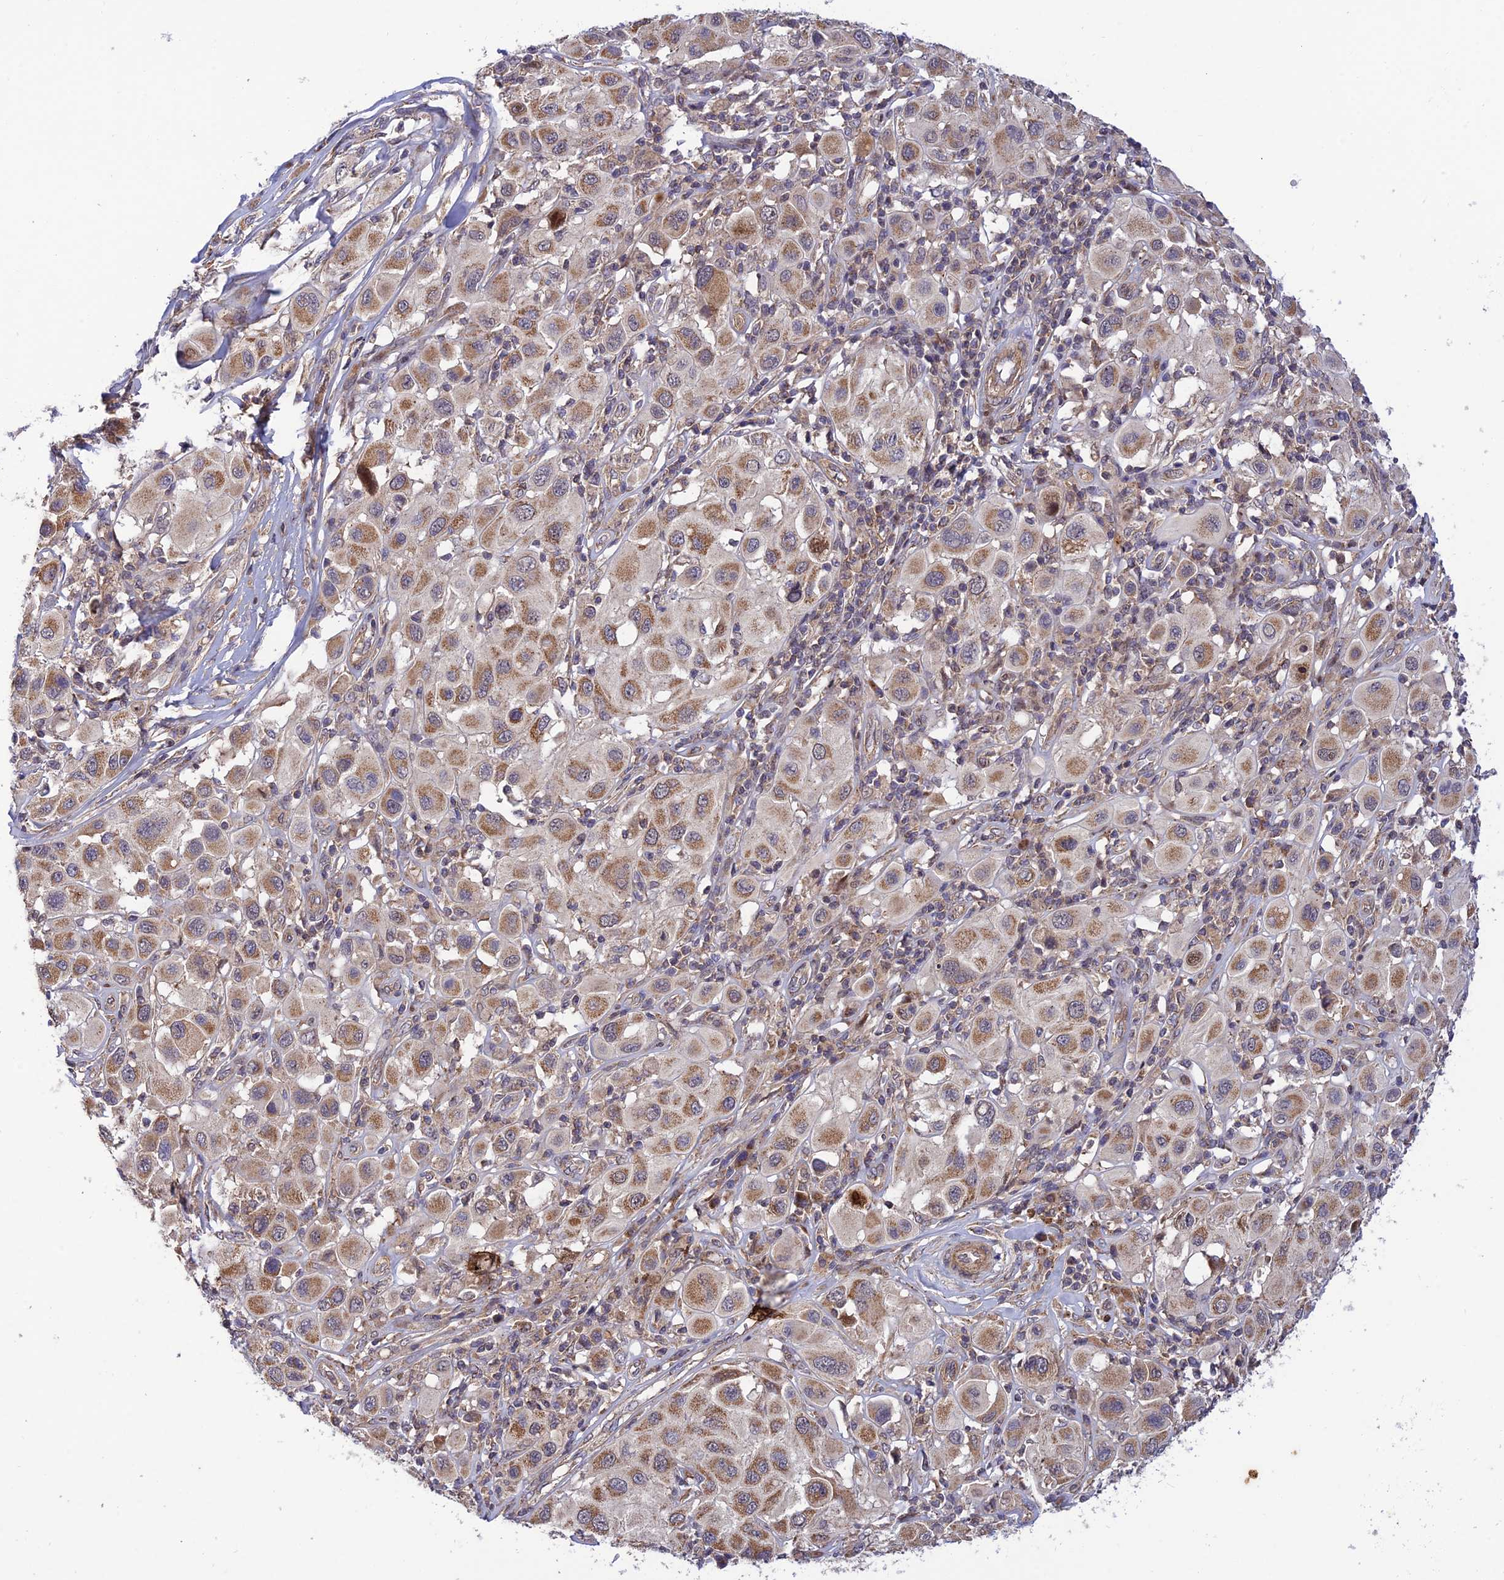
{"staining": {"intensity": "moderate", "quantity": ">75%", "location": "cytoplasmic/membranous"}, "tissue": "melanoma", "cell_type": "Tumor cells", "image_type": "cancer", "snomed": [{"axis": "morphology", "description": "Malignant melanoma, Metastatic site"}, {"axis": "topography", "description": "Skin"}], "caption": "An immunohistochemistry micrograph of neoplastic tissue is shown. Protein staining in brown shows moderate cytoplasmic/membranous positivity in melanoma within tumor cells.", "gene": "PLEKHG2", "patient": {"sex": "male", "age": 41}}